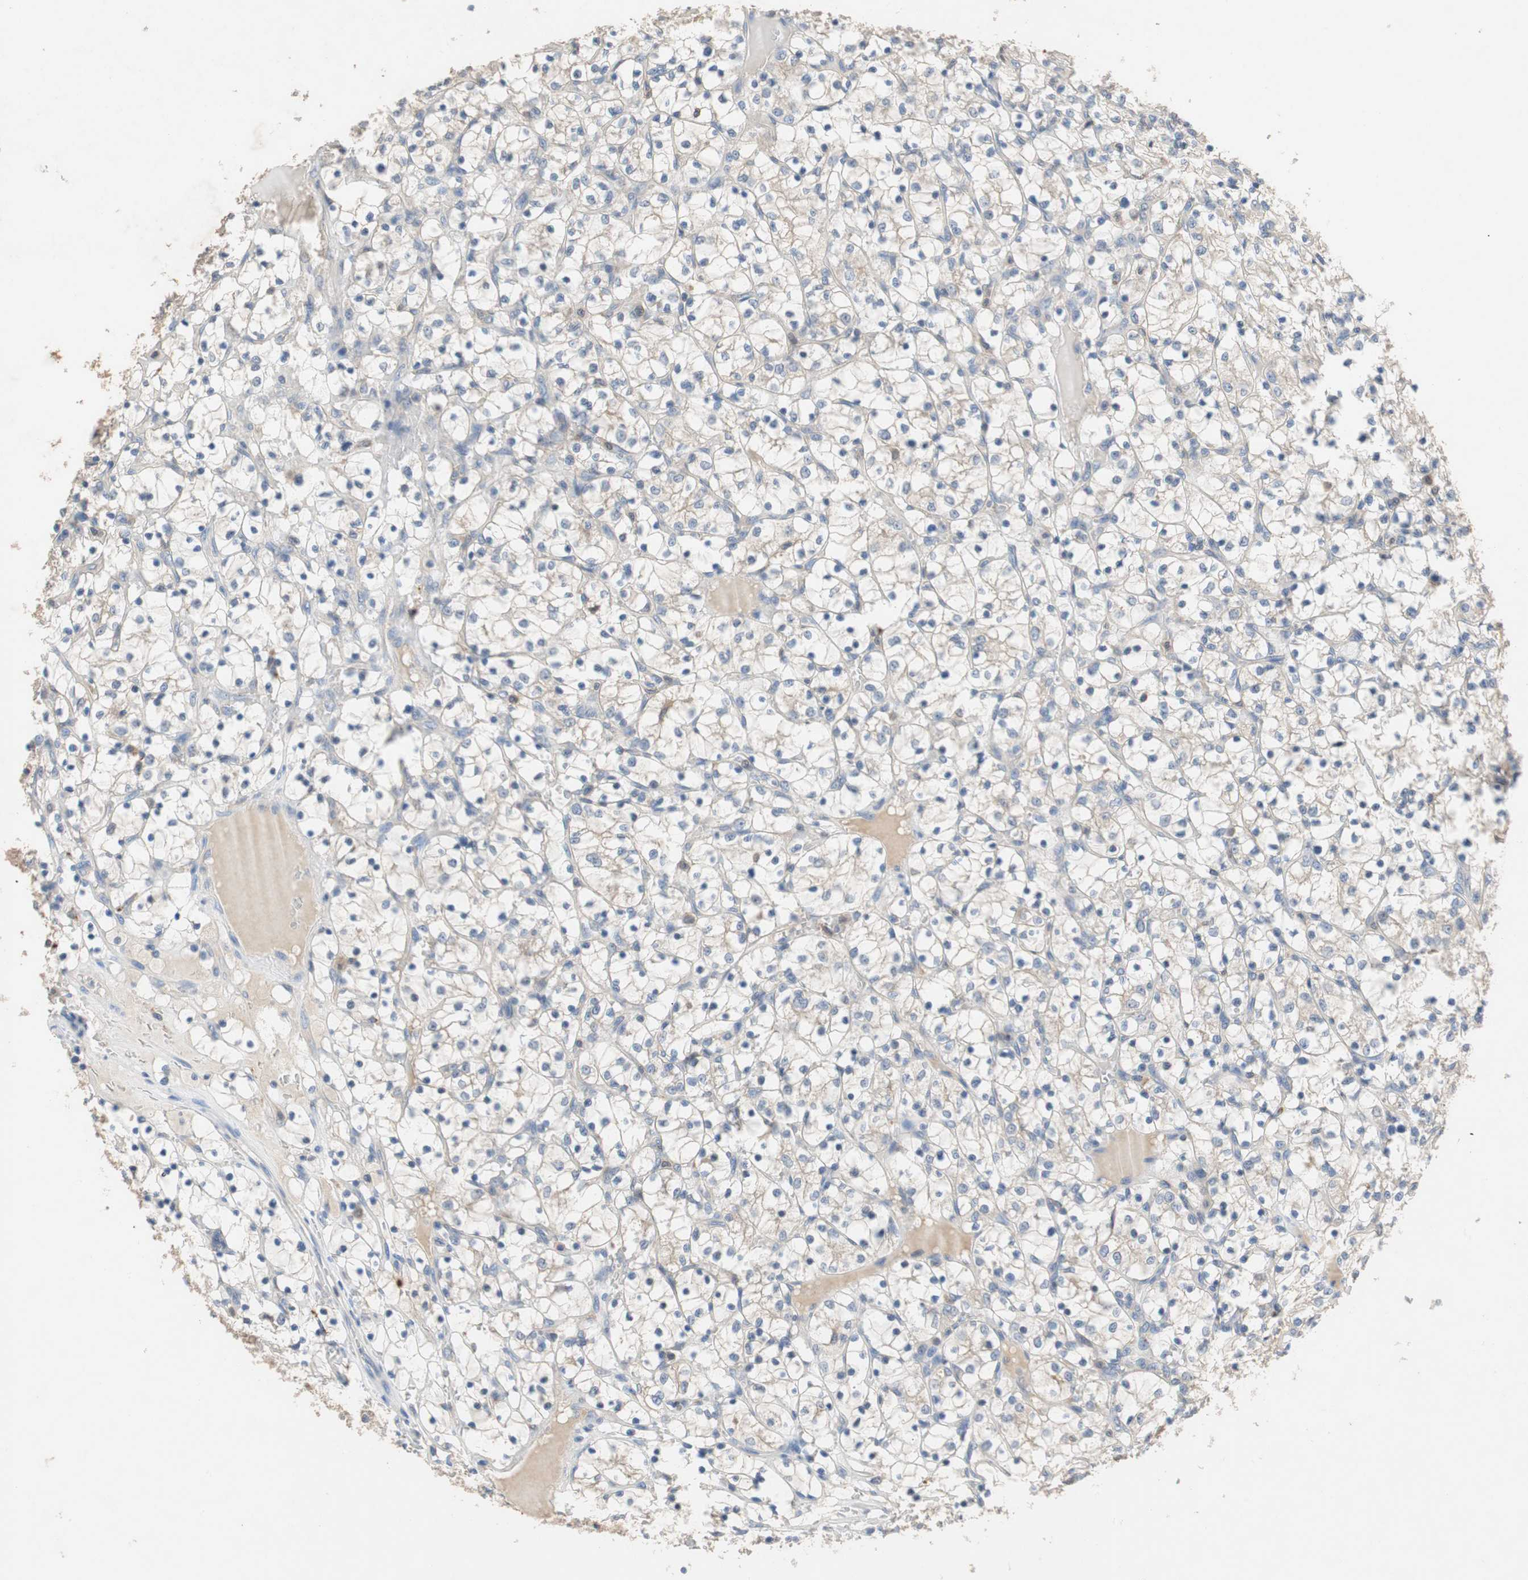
{"staining": {"intensity": "weak", "quantity": "25%-75%", "location": "cytoplasmic/membranous"}, "tissue": "renal cancer", "cell_type": "Tumor cells", "image_type": "cancer", "snomed": [{"axis": "morphology", "description": "Adenocarcinoma, NOS"}, {"axis": "topography", "description": "Kidney"}], "caption": "An image of human renal cancer (adenocarcinoma) stained for a protein shows weak cytoplasmic/membranous brown staining in tumor cells. (Brightfield microscopy of DAB IHC at high magnification).", "gene": "ADAP1", "patient": {"sex": "female", "age": 69}}